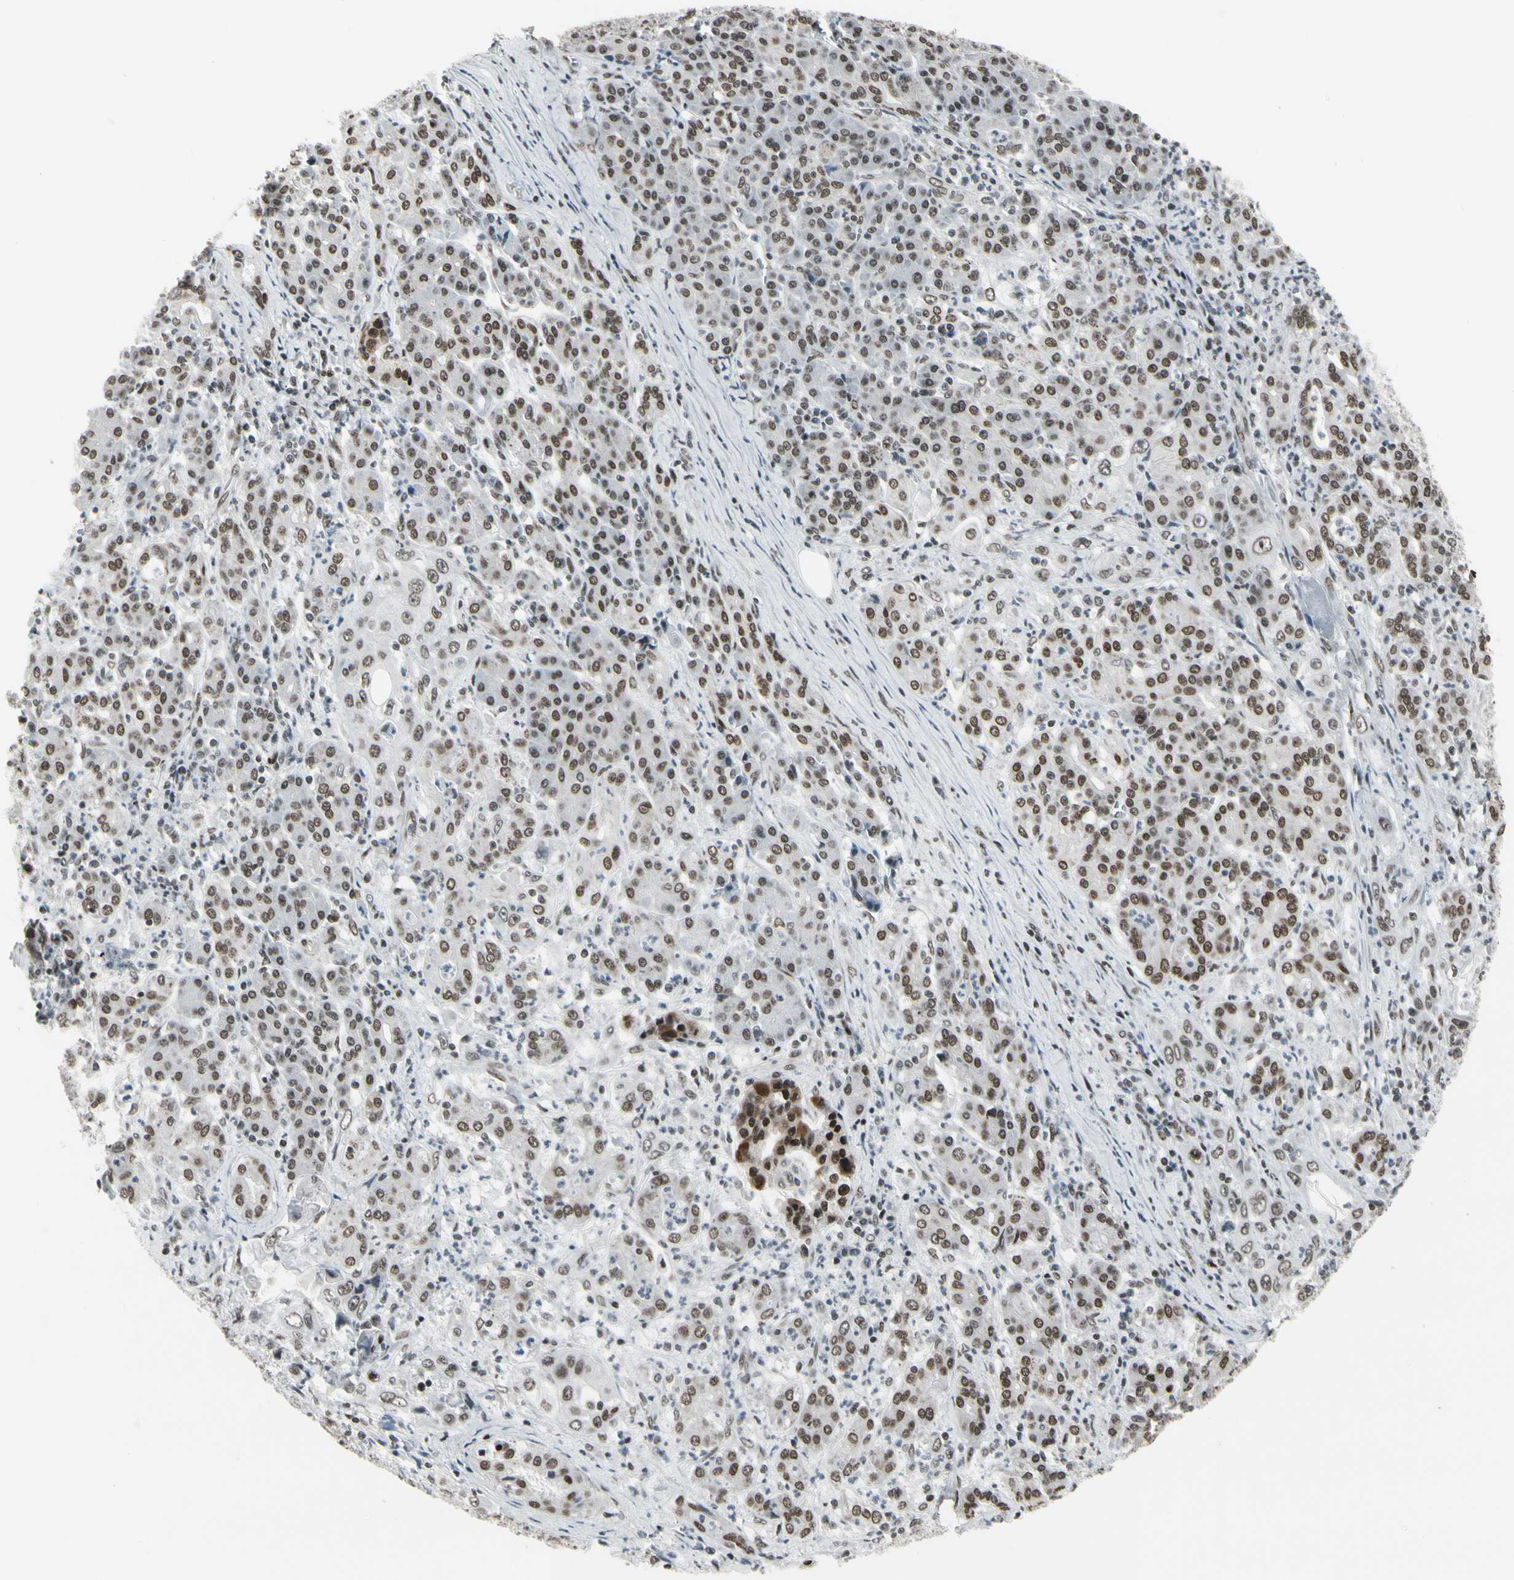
{"staining": {"intensity": "moderate", "quantity": ">75%", "location": "nuclear"}, "tissue": "pancreatic cancer", "cell_type": "Tumor cells", "image_type": "cancer", "snomed": [{"axis": "morphology", "description": "Adenocarcinoma, NOS"}, {"axis": "topography", "description": "Pancreas"}], "caption": "Adenocarcinoma (pancreatic) stained with a protein marker displays moderate staining in tumor cells.", "gene": "HMG20A", "patient": {"sex": "male", "age": 70}}